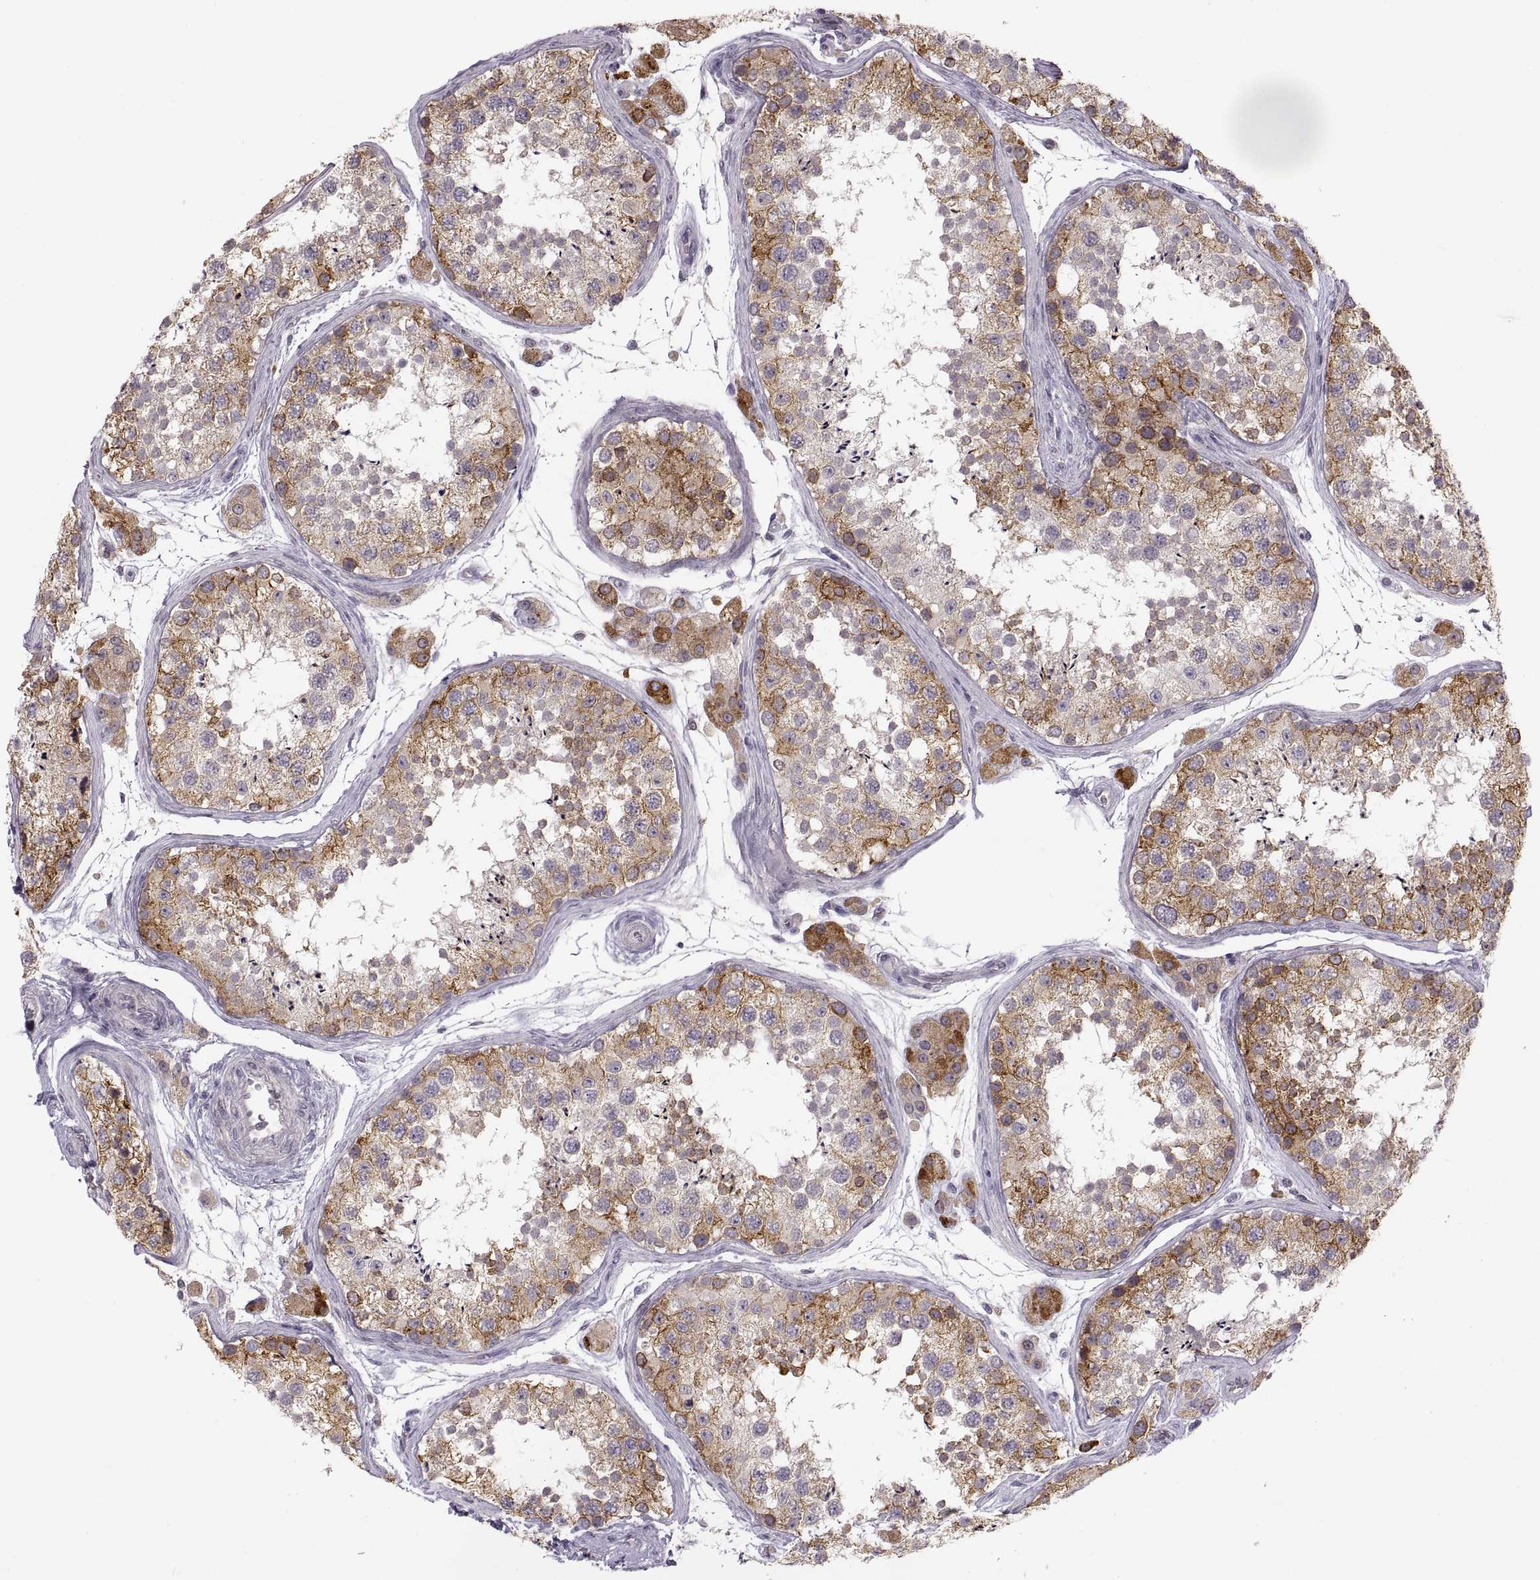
{"staining": {"intensity": "strong", "quantity": "25%-75%", "location": "cytoplasmic/membranous"}, "tissue": "testis", "cell_type": "Cells in seminiferous ducts", "image_type": "normal", "snomed": [{"axis": "morphology", "description": "Normal tissue, NOS"}, {"axis": "topography", "description": "Testis"}], "caption": "Protein expression analysis of benign testis exhibits strong cytoplasmic/membranous expression in about 25%-75% of cells in seminiferous ducts.", "gene": "HMGCR", "patient": {"sex": "male", "age": 41}}